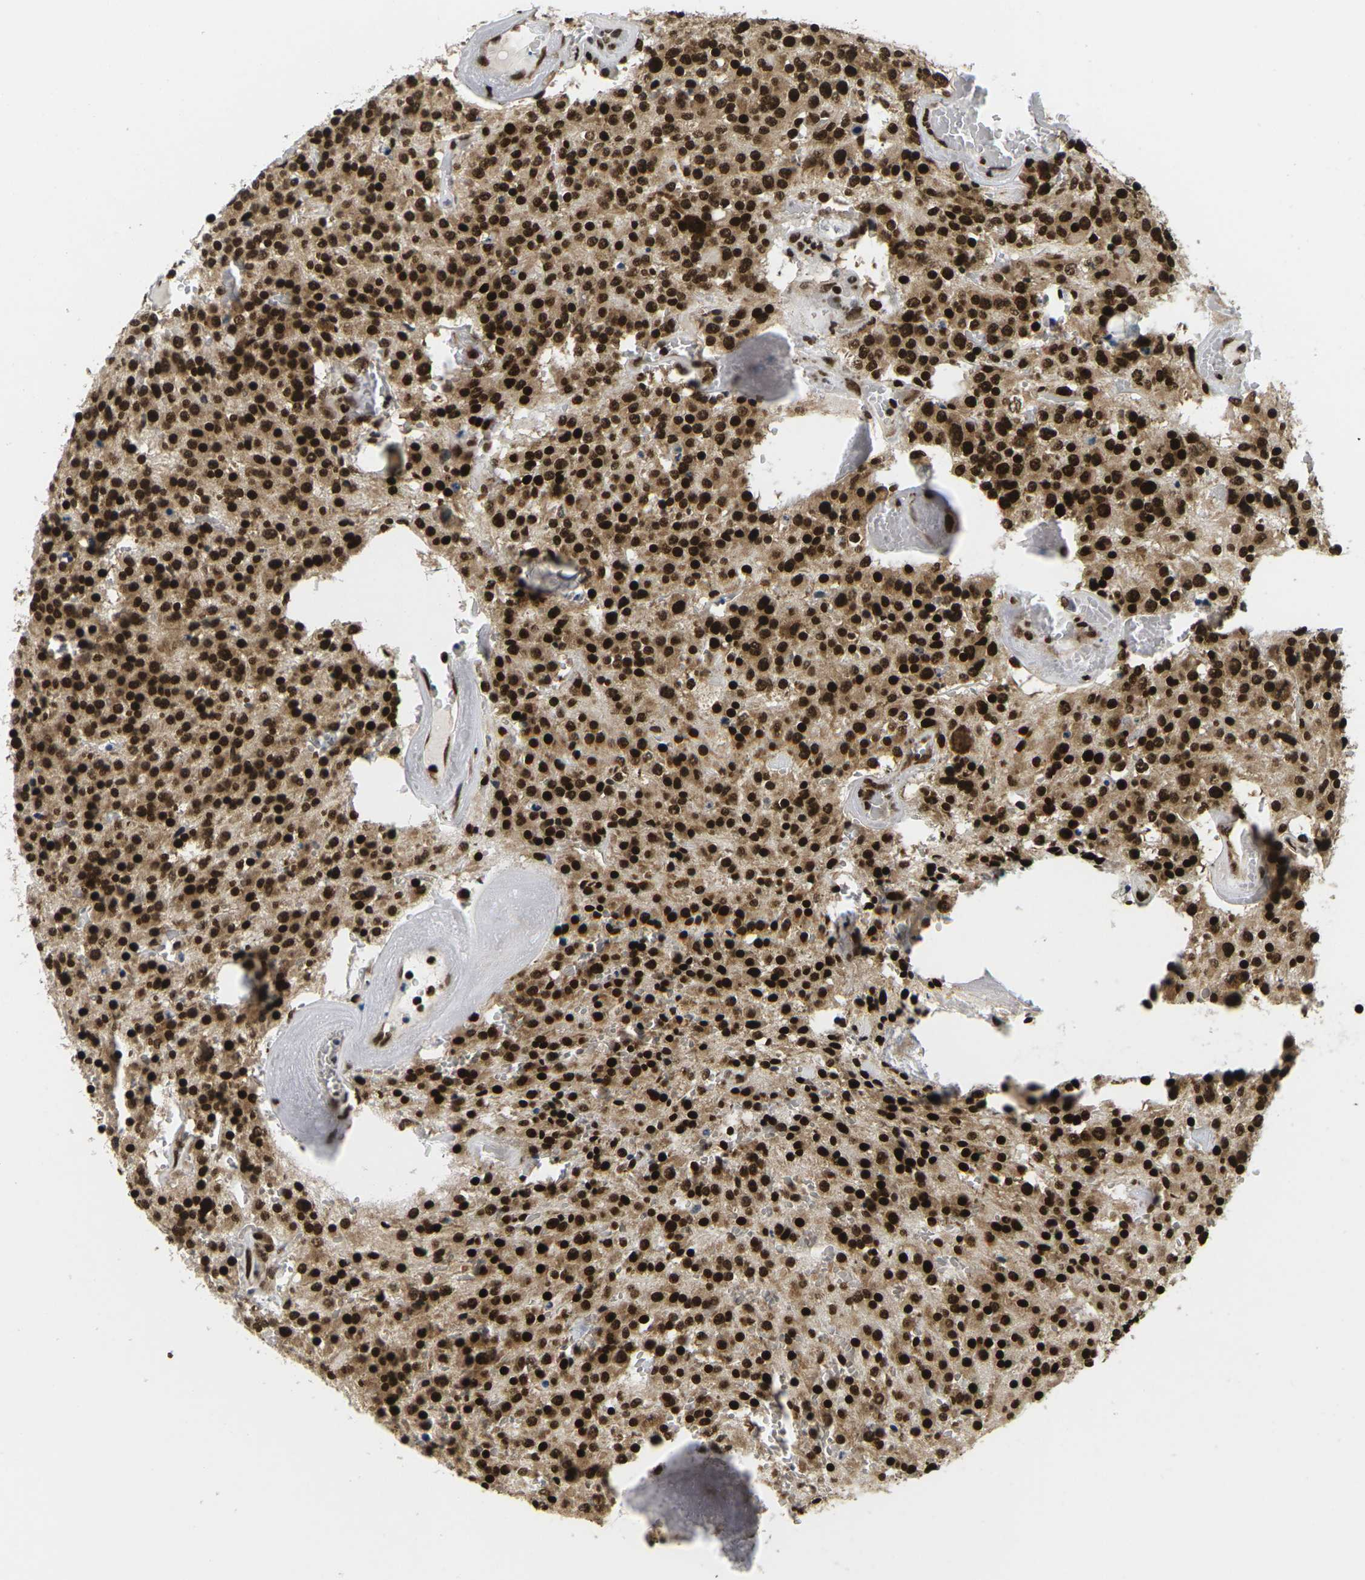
{"staining": {"intensity": "strong", "quantity": ">75%", "location": "cytoplasmic/membranous,nuclear"}, "tissue": "glioma", "cell_type": "Tumor cells", "image_type": "cancer", "snomed": [{"axis": "morphology", "description": "Glioma, malignant, Low grade"}, {"axis": "topography", "description": "Brain"}], "caption": "Strong cytoplasmic/membranous and nuclear expression is present in approximately >75% of tumor cells in glioma.", "gene": "CELF1", "patient": {"sex": "male", "age": 58}}